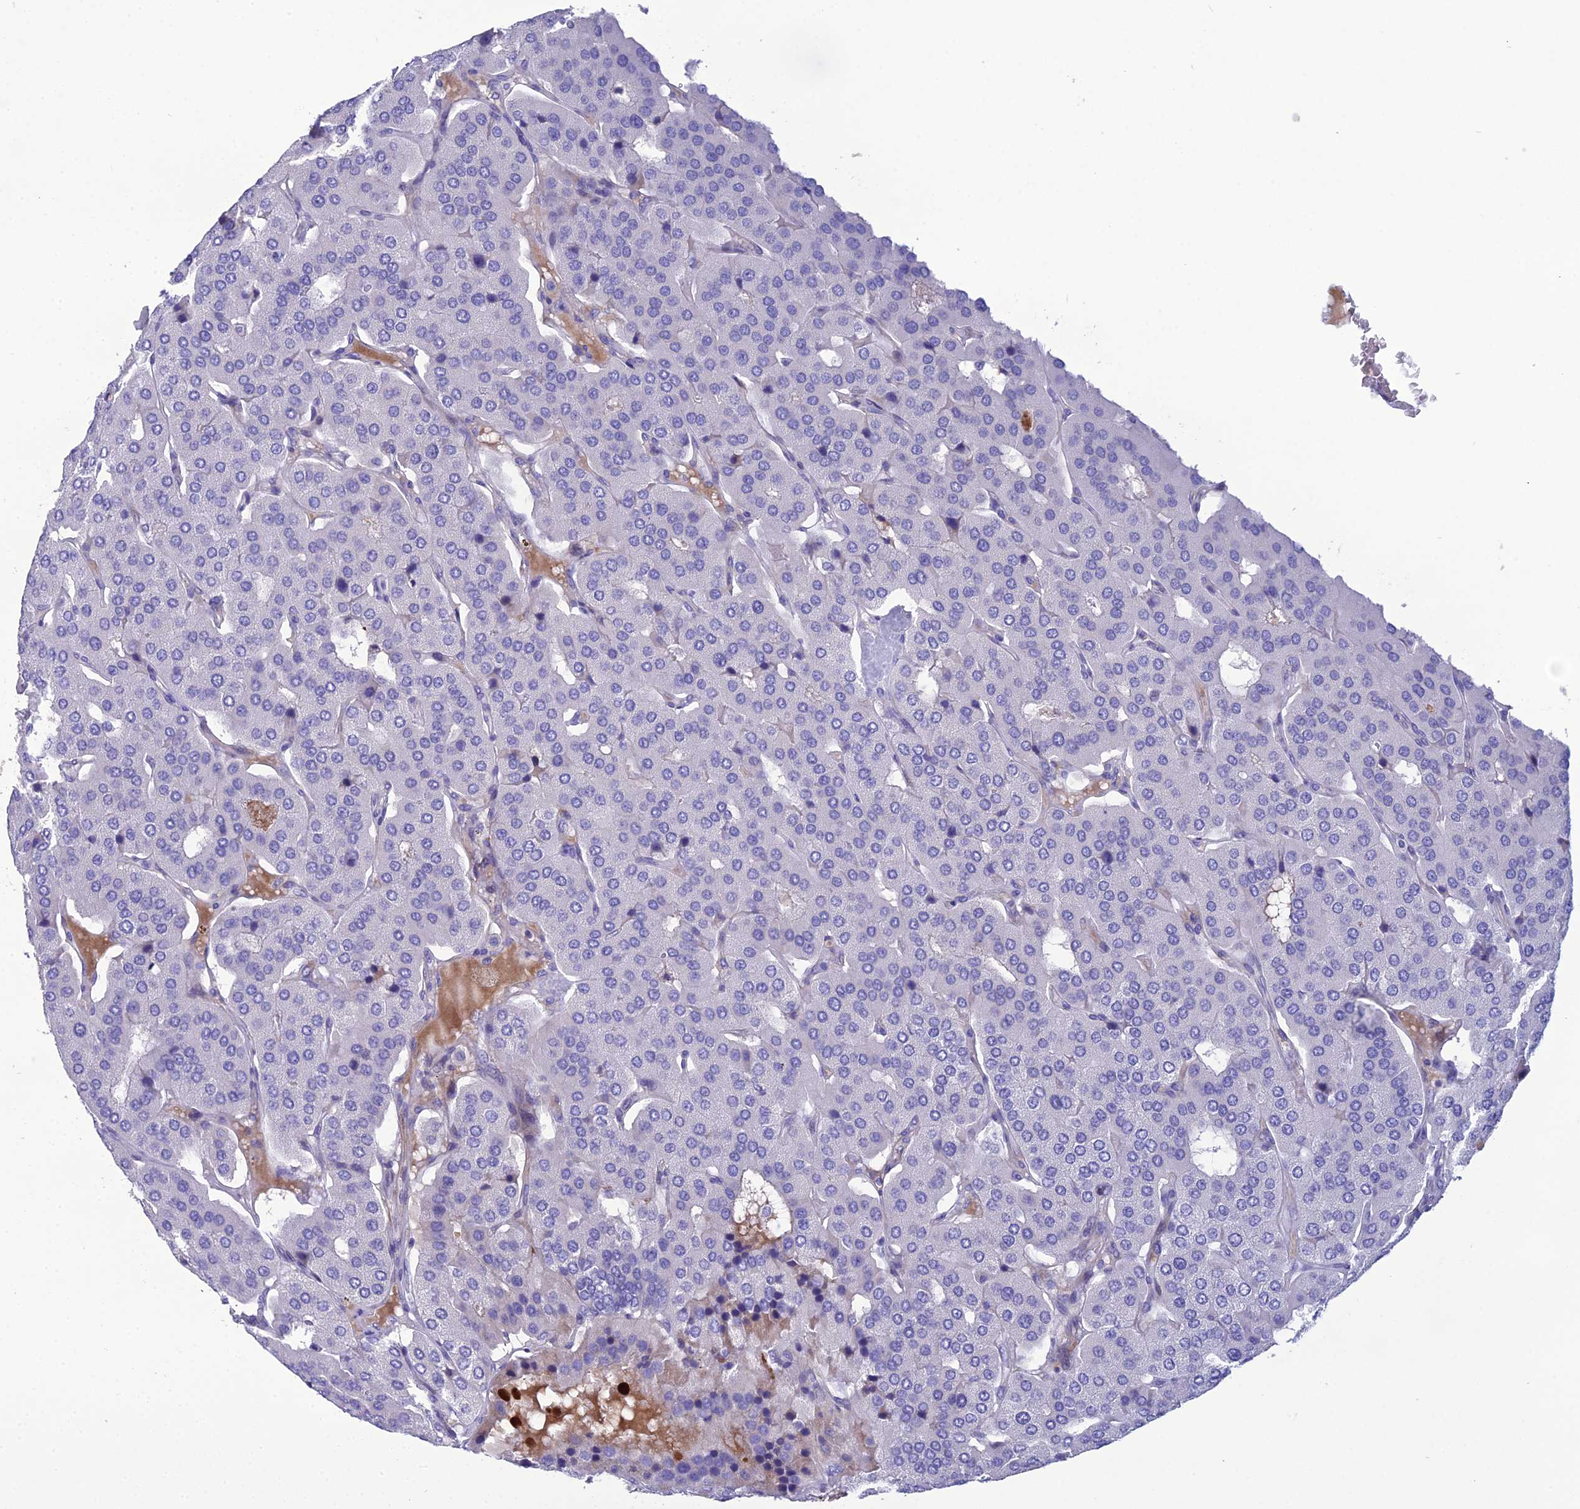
{"staining": {"intensity": "negative", "quantity": "none", "location": "none"}, "tissue": "parathyroid gland", "cell_type": "Glandular cells", "image_type": "normal", "snomed": [{"axis": "morphology", "description": "Normal tissue, NOS"}, {"axis": "morphology", "description": "Adenoma, NOS"}, {"axis": "topography", "description": "Parathyroid gland"}], "caption": "IHC image of benign parathyroid gland stained for a protein (brown), which displays no expression in glandular cells.", "gene": "OR56B1", "patient": {"sex": "female", "age": 86}}